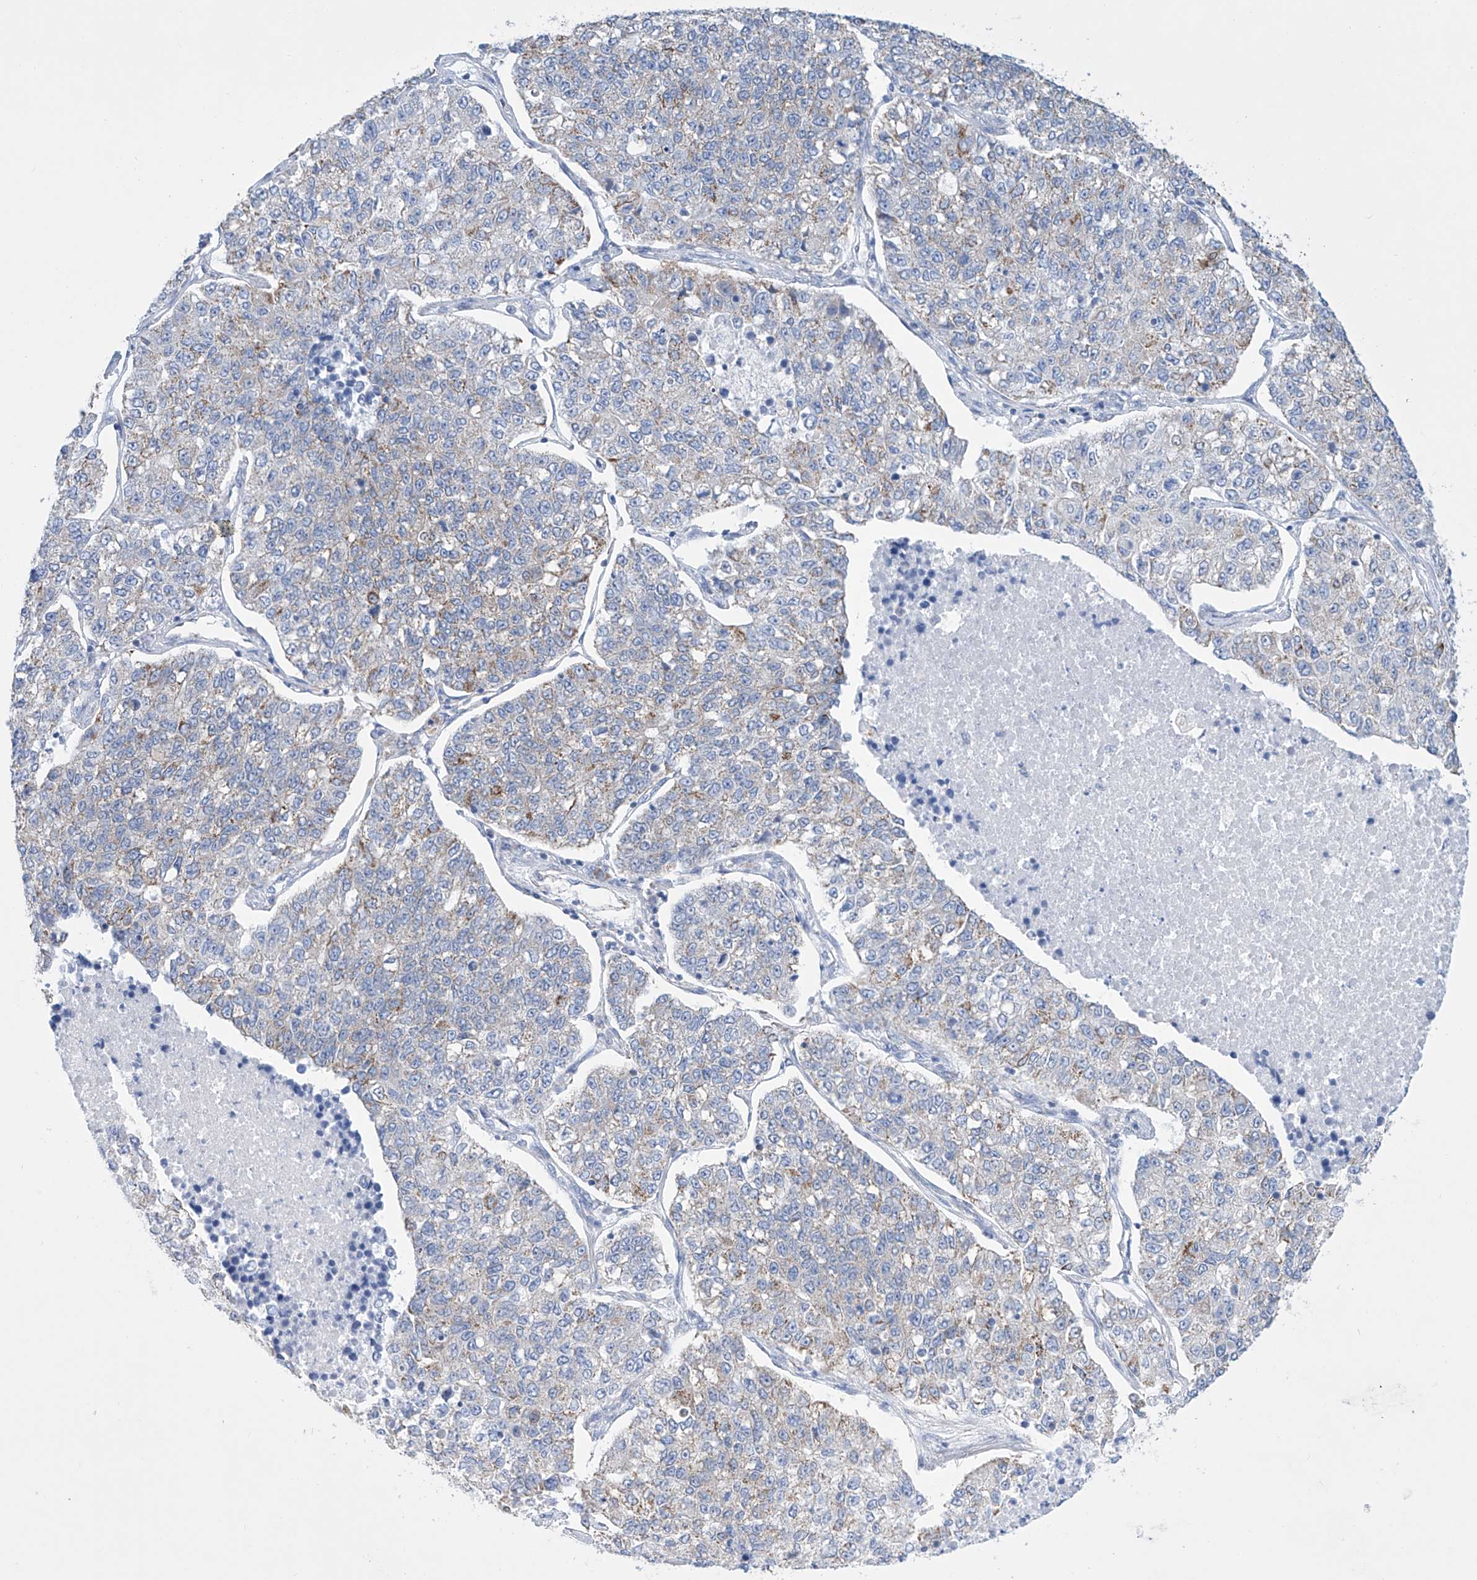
{"staining": {"intensity": "weak", "quantity": "25%-75%", "location": "cytoplasmic/membranous"}, "tissue": "lung cancer", "cell_type": "Tumor cells", "image_type": "cancer", "snomed": [{"axis": "morphology", "description": "Adenocarcinoma, NOS"}, {"axis": "topography", "description": "Lung"}], "caption": "This photomicrograph shows IHC staining of human adenocarcinoma (lung), with low weak cytoplasmic/membranous expression in approximately 25%-75% of tumor cells.", "gene": "ALDH6A1", "patient": {"sex": "male", "age": 49}}